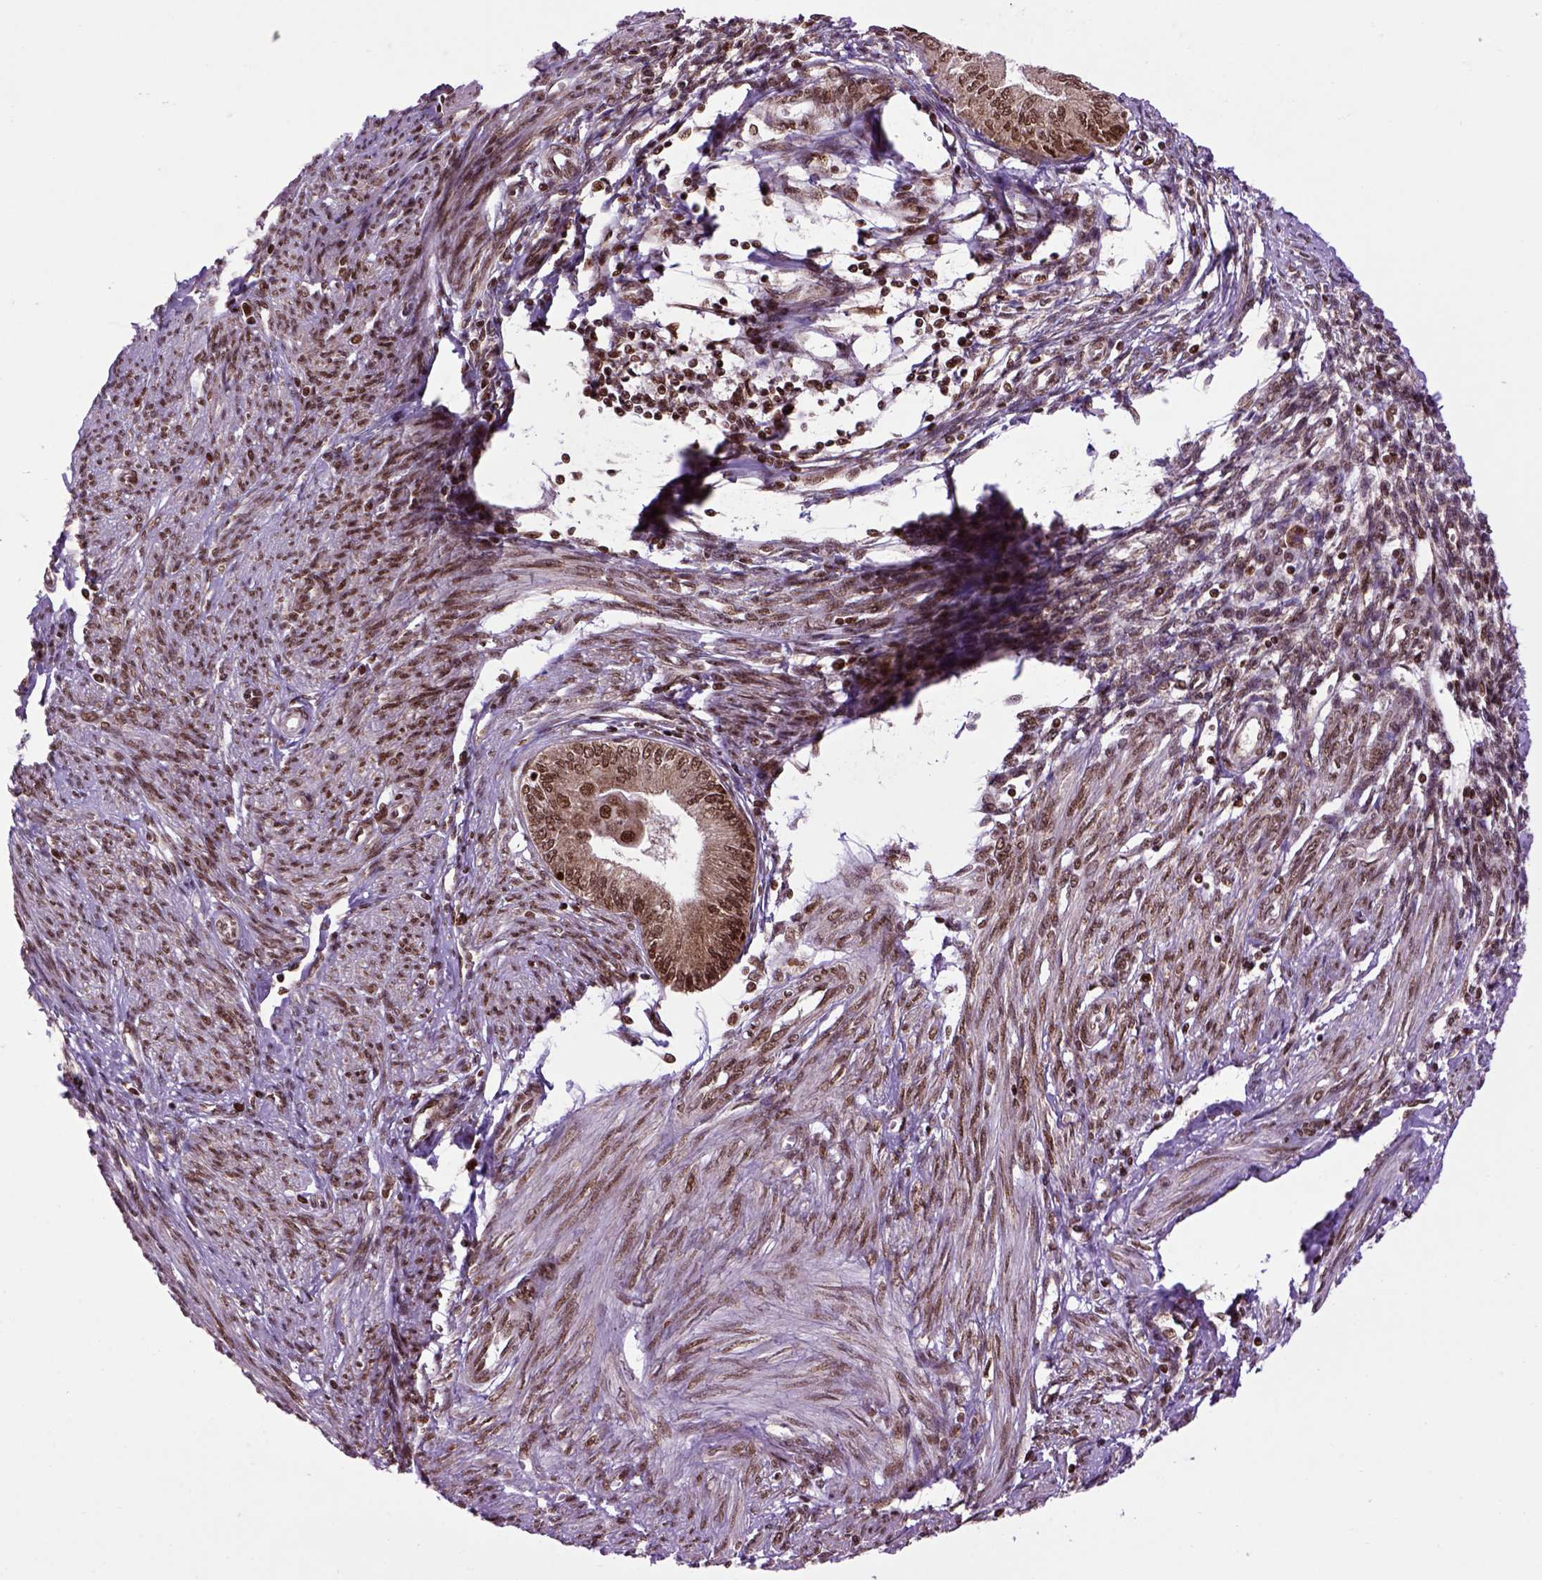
{"staining": {"intensity": "moderate", "quantity": ">75%", "location": "nuclear"}, "tissue": "endometrial cancer", "cell_type": "Tumor cells", "image_type": "cancer", "snomed": [{"axis": "morphology", "description": "Adenocarcinoma, NOS"}, {"axis": "topography", "description": "Endometrium"}], "caption": "Immunohistochemistry (DAB (3,3'-diaminobenzidine)) staining of endometrial adenocarcinoma shows moderate nuclear protein positivity in about >75% of tumor cells.", "gene": "CELF1", "patient": {"sex": "female", "age": 68}}